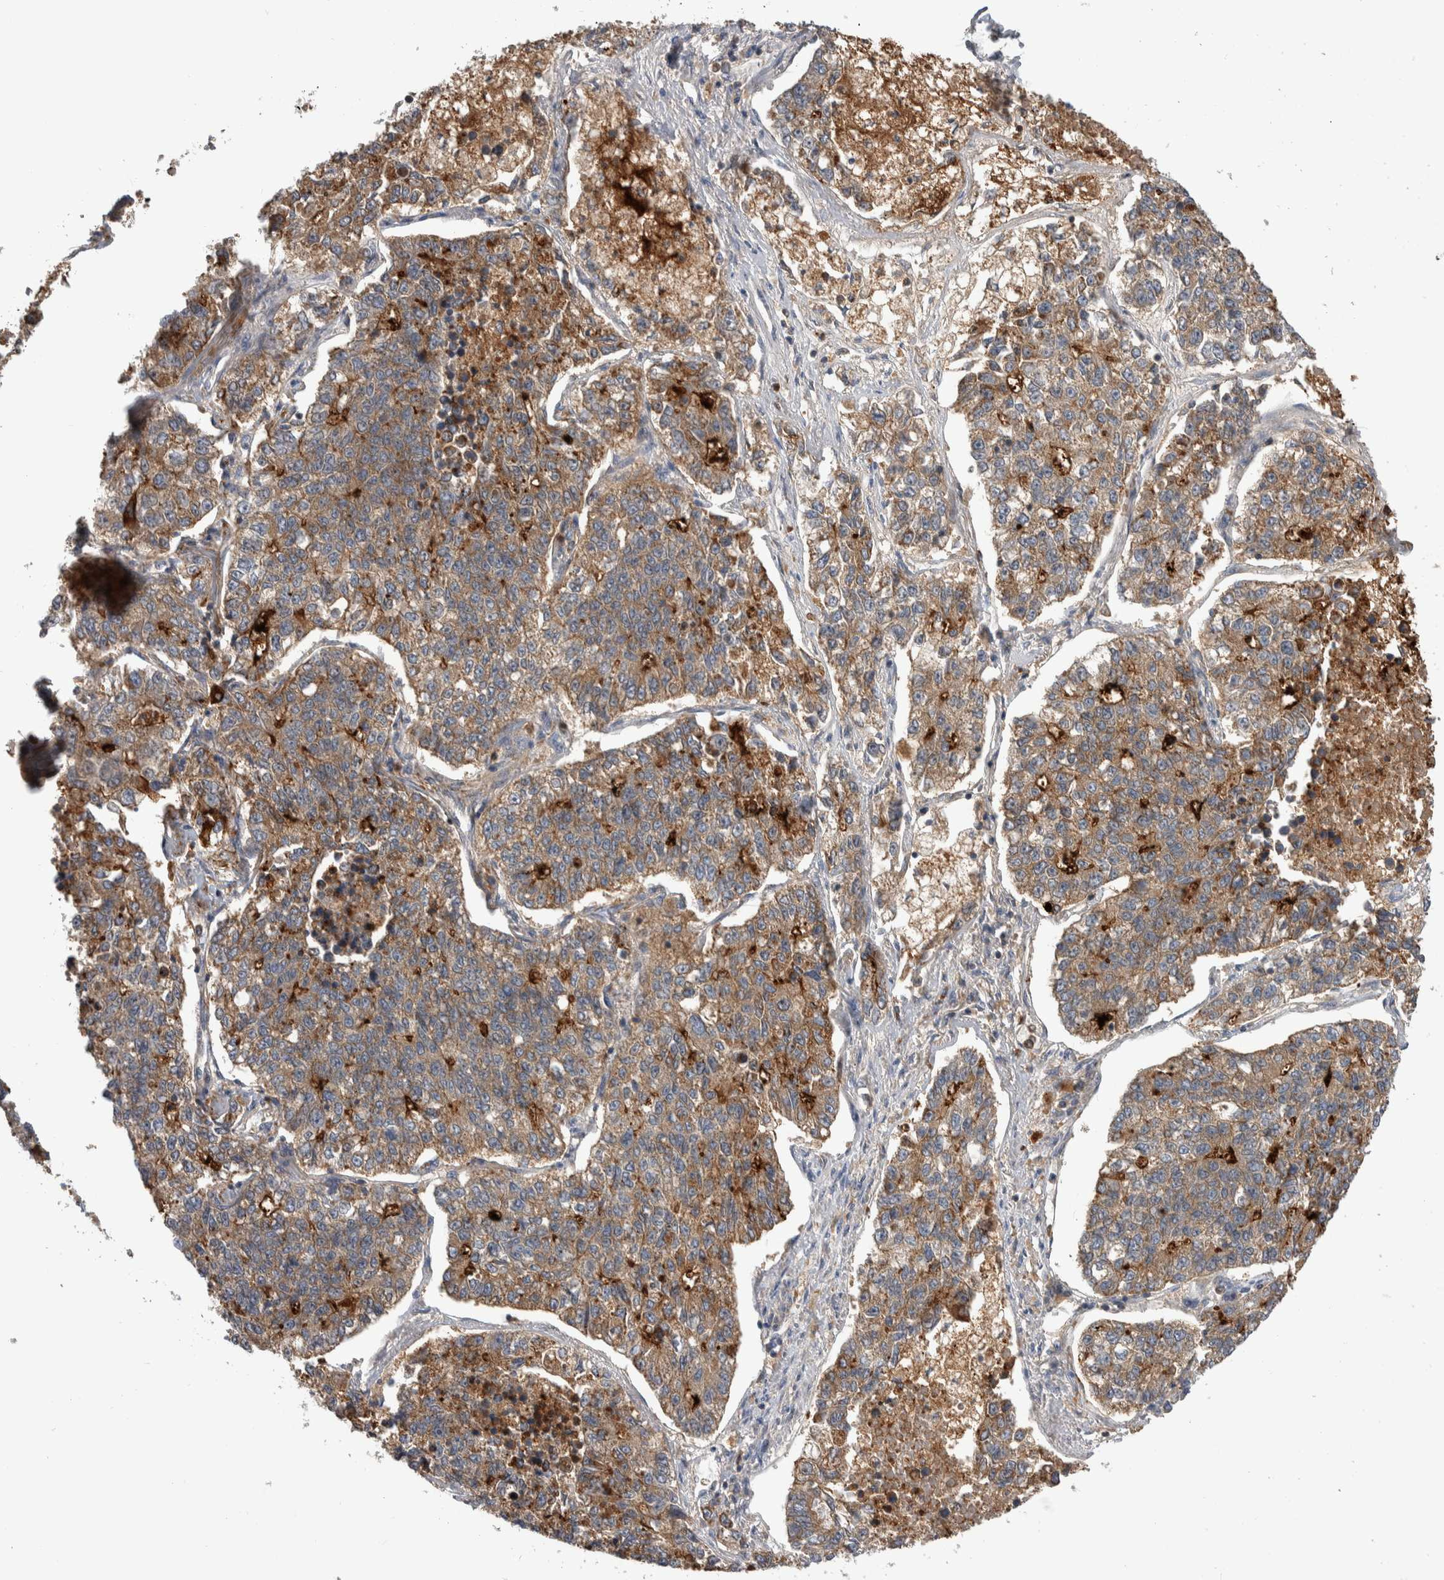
{"staining": {"intensity": "moderate", "quantity": ">75%", "location": "cytoplasmic/membranous"}, "tissue": "lung cancer", "cell_type": "Tumor cells", "image_type": "cancer", "snomed": [{"axis": "morphology", "description": "Adenocarcinoma, NOS"}, {"axis": "topography", "description": "Lung"}], "caption": "Adenocarcinoma (lung) stained with immunohistochemistry displays moderate cytoplasmic/membranous expression in about >75% of tumor cells. (Brightfield microscopy of DAB IHC at high magnification).", "gene": "SDCBP", "patient": {"sex": "male", "age": 49}}